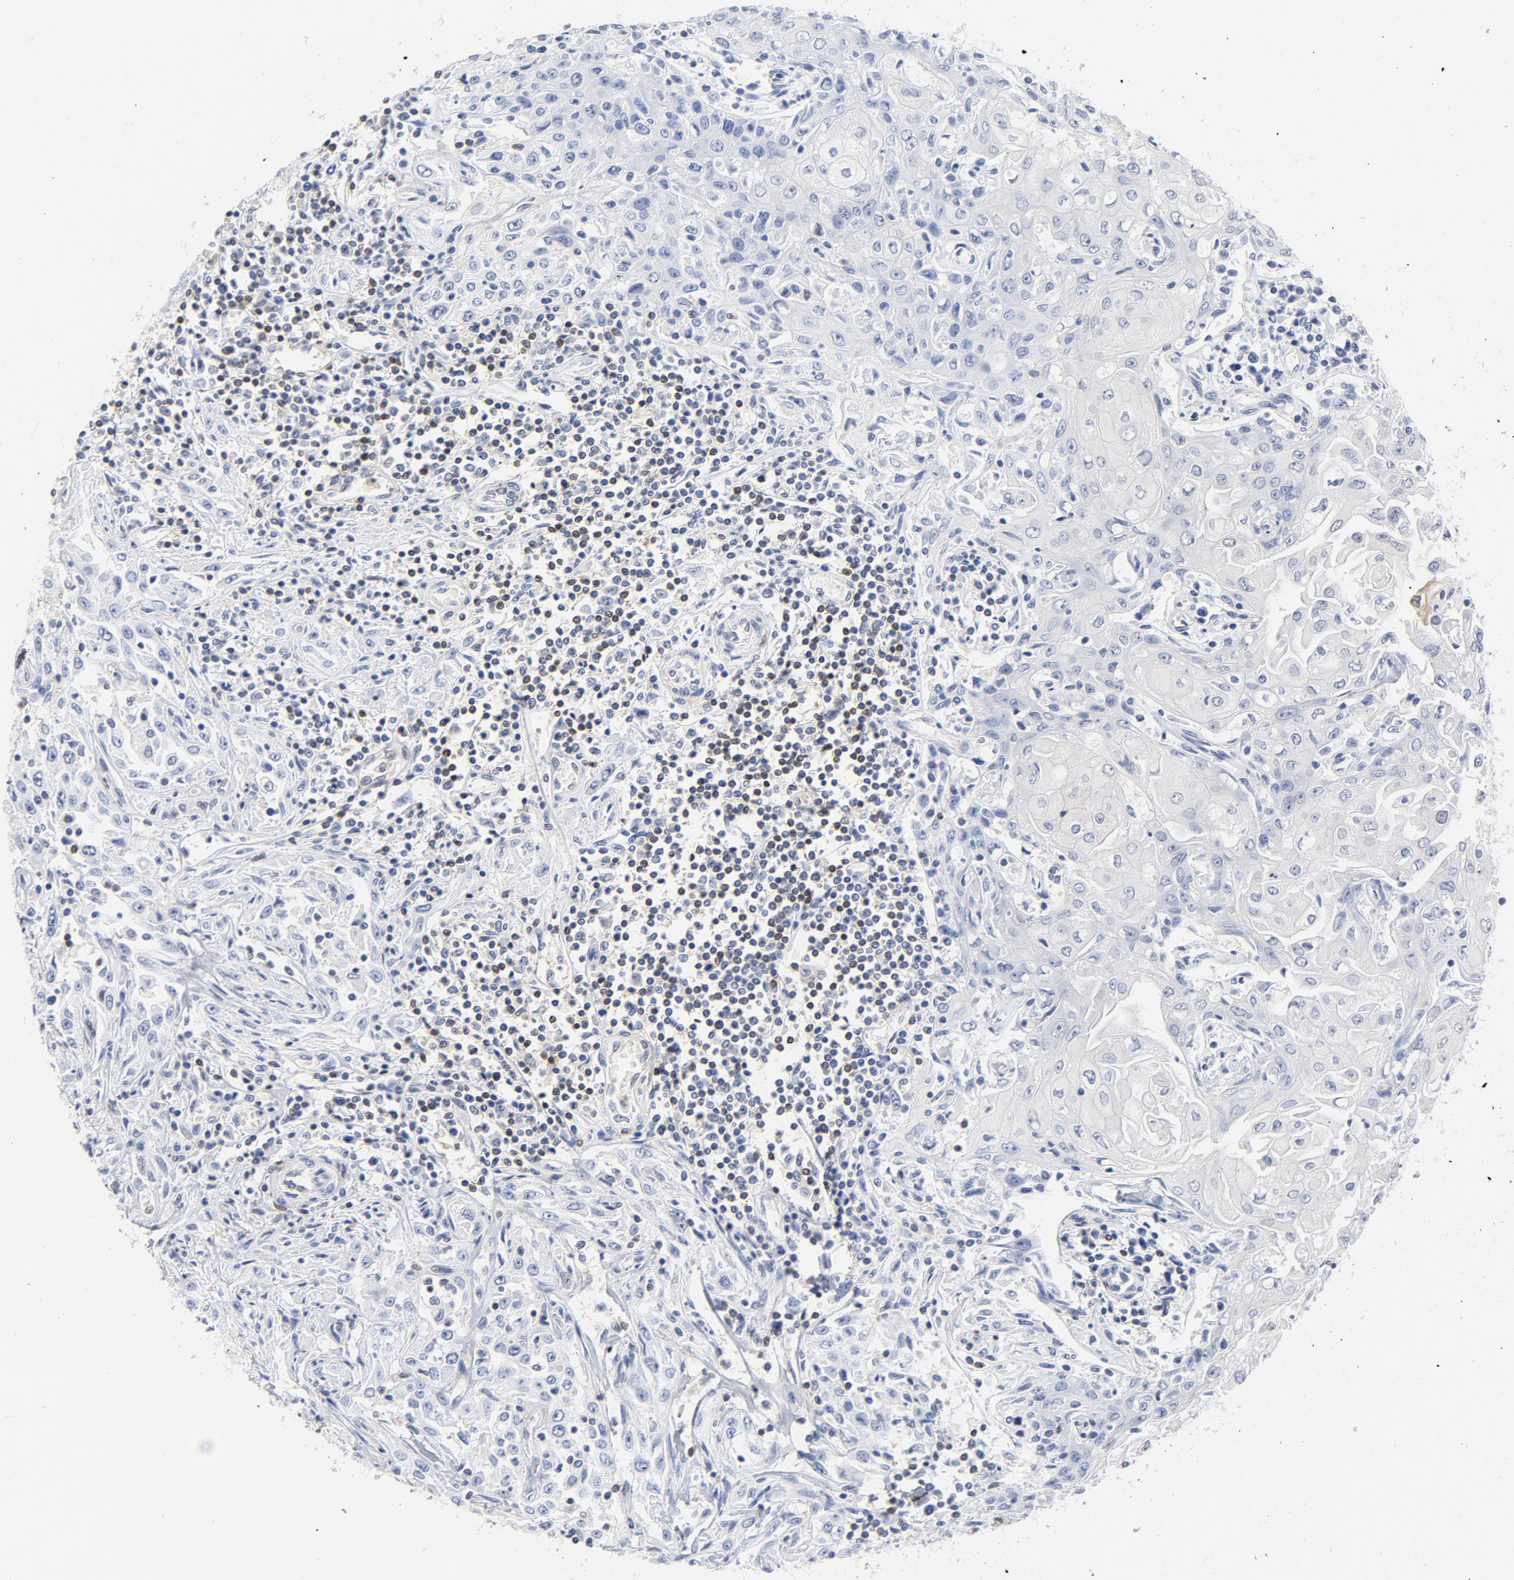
{"staining": {"intensity": "negative", "quantity": "none", "location": "none"}, "tissue": "head and neck cancer", "cell_type": "Tumor cells", "image_type": "cancer", "snomed": [{"axis": "morphology", "description": "Squamous cell carcinoma, NOS"}, {"axis": "topography", "description": "Oral tissue"}, {"axis": "topography", "description": "Head-Neck"}], "caption": "IHC micrograph of head and neck cancer (squamous cell carcinoma) stained for a protein (brown), which displays no expression in tumor cells.", "gene": "CDKN1B", "patient": {"sex": "female", "age": 76}}